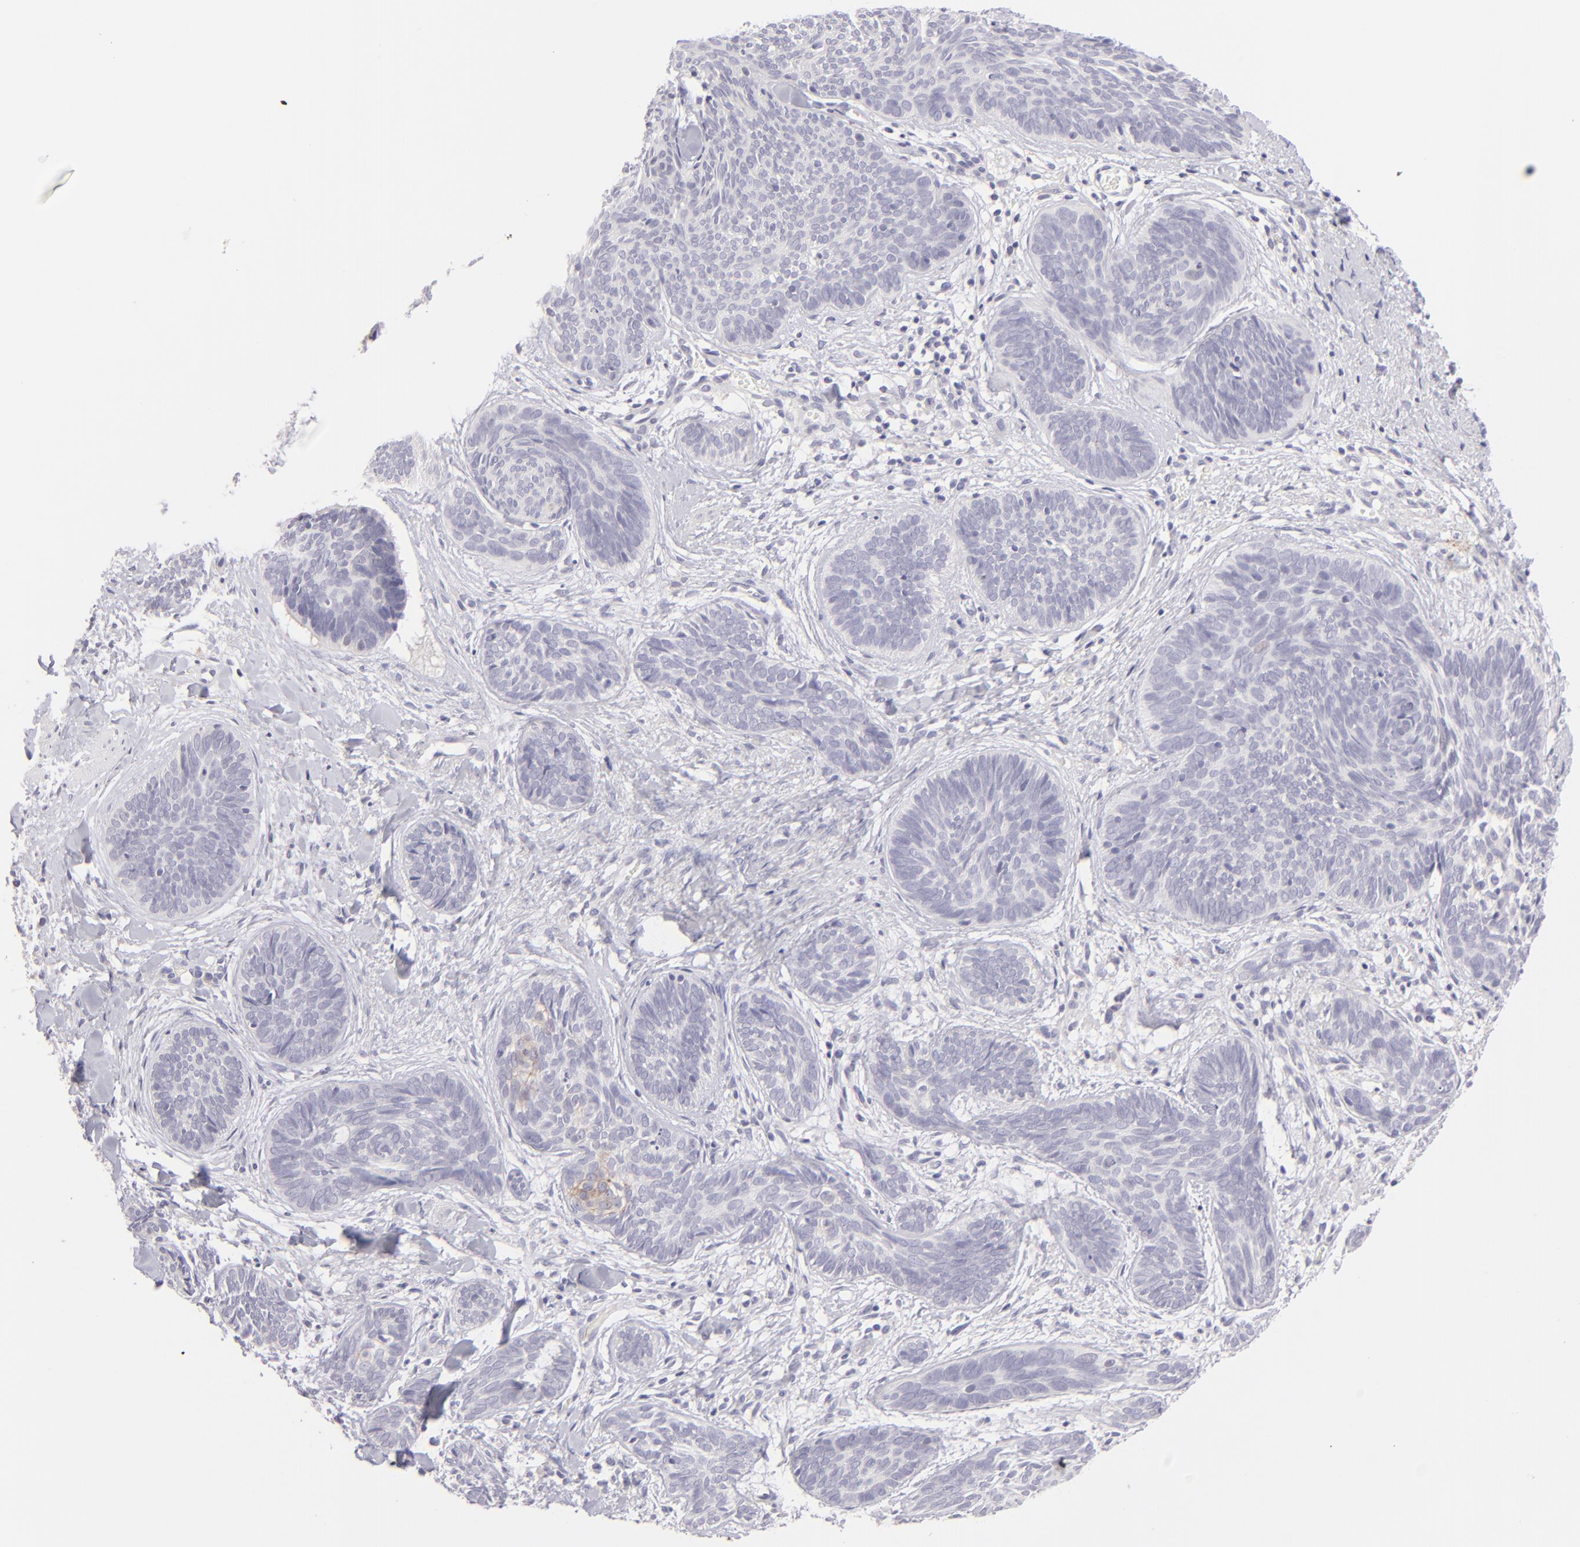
{"staining": {"intensity": "negative", "quantity": "none", "location": "none"}, "tissue": "skin cancer", "cell_type": "Tumor cells", "image_type": "cancer", "snomed": [{"axis": "morphology", "description": "Basal cell carcinoma"}, {"axis": "topography", "description": "Skin"}], "caption": "Immunohistochemistry (IHC) of skin cancer displays no positivity in tumor cells. (Immunohistochemistry (IHC), brightfield microscopy, high magnification).", "gene": "CLDN4", "patient": {"sex": "female", "age": 81}}